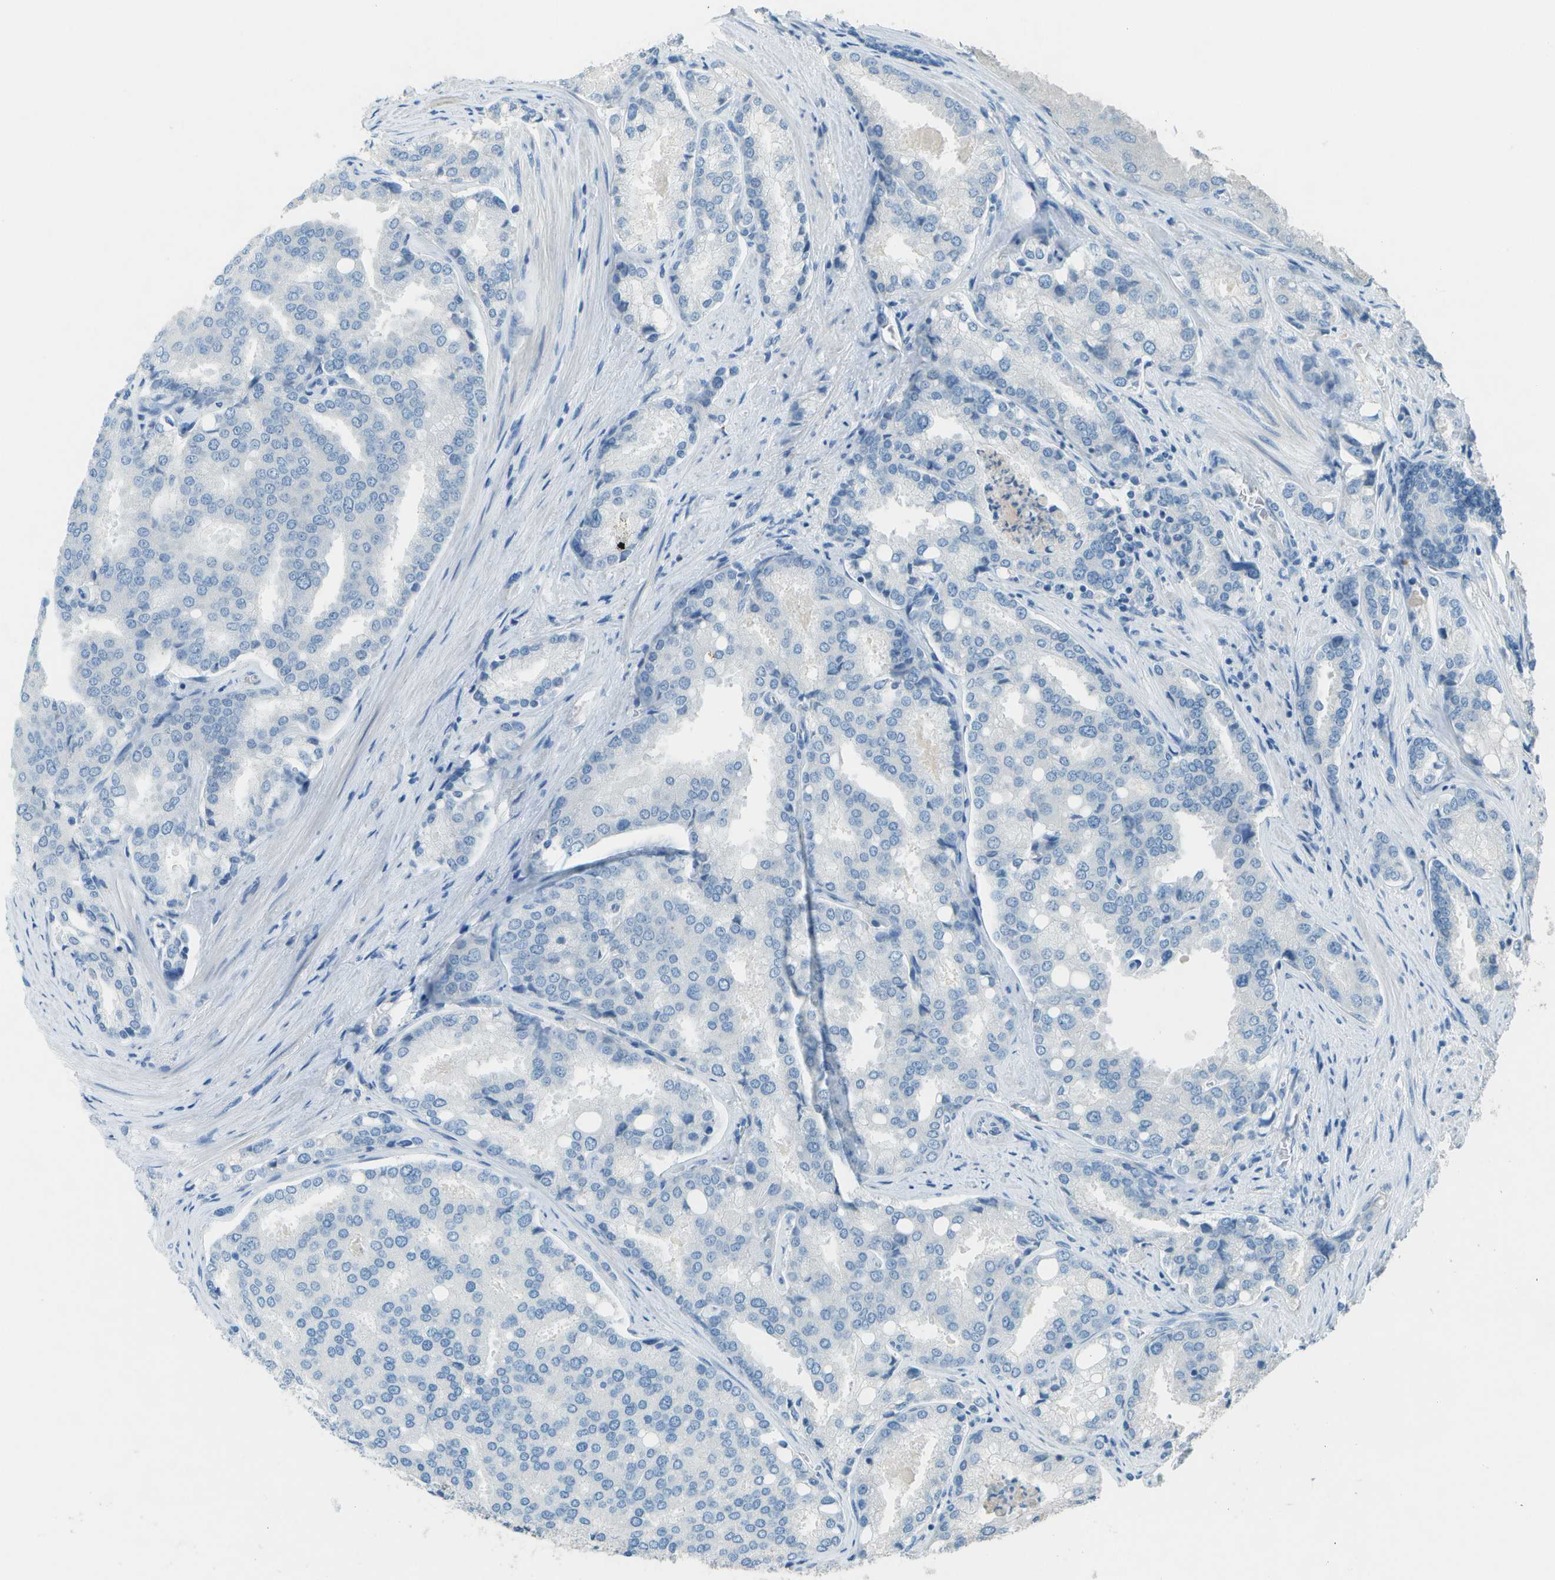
{"staining": {"intensity": "negative", "quantity": "none", "location": "none"}, "tissue": "prostate cancer", "cell_type": "Tumor cells", "image_type": "cancer", "snomed": [{"axis": "morphology", "description": "Adenocarcinoma, High grade"}, {"axis": "topography", "description": "Prostate"}], "caption": "Immunohistochemical staining of high-grade adenocarcinoma (prostate) shows no significant expression in tumor cells.", "gene": "LGI2", "patient": {"sex": "male", "age": 50}}